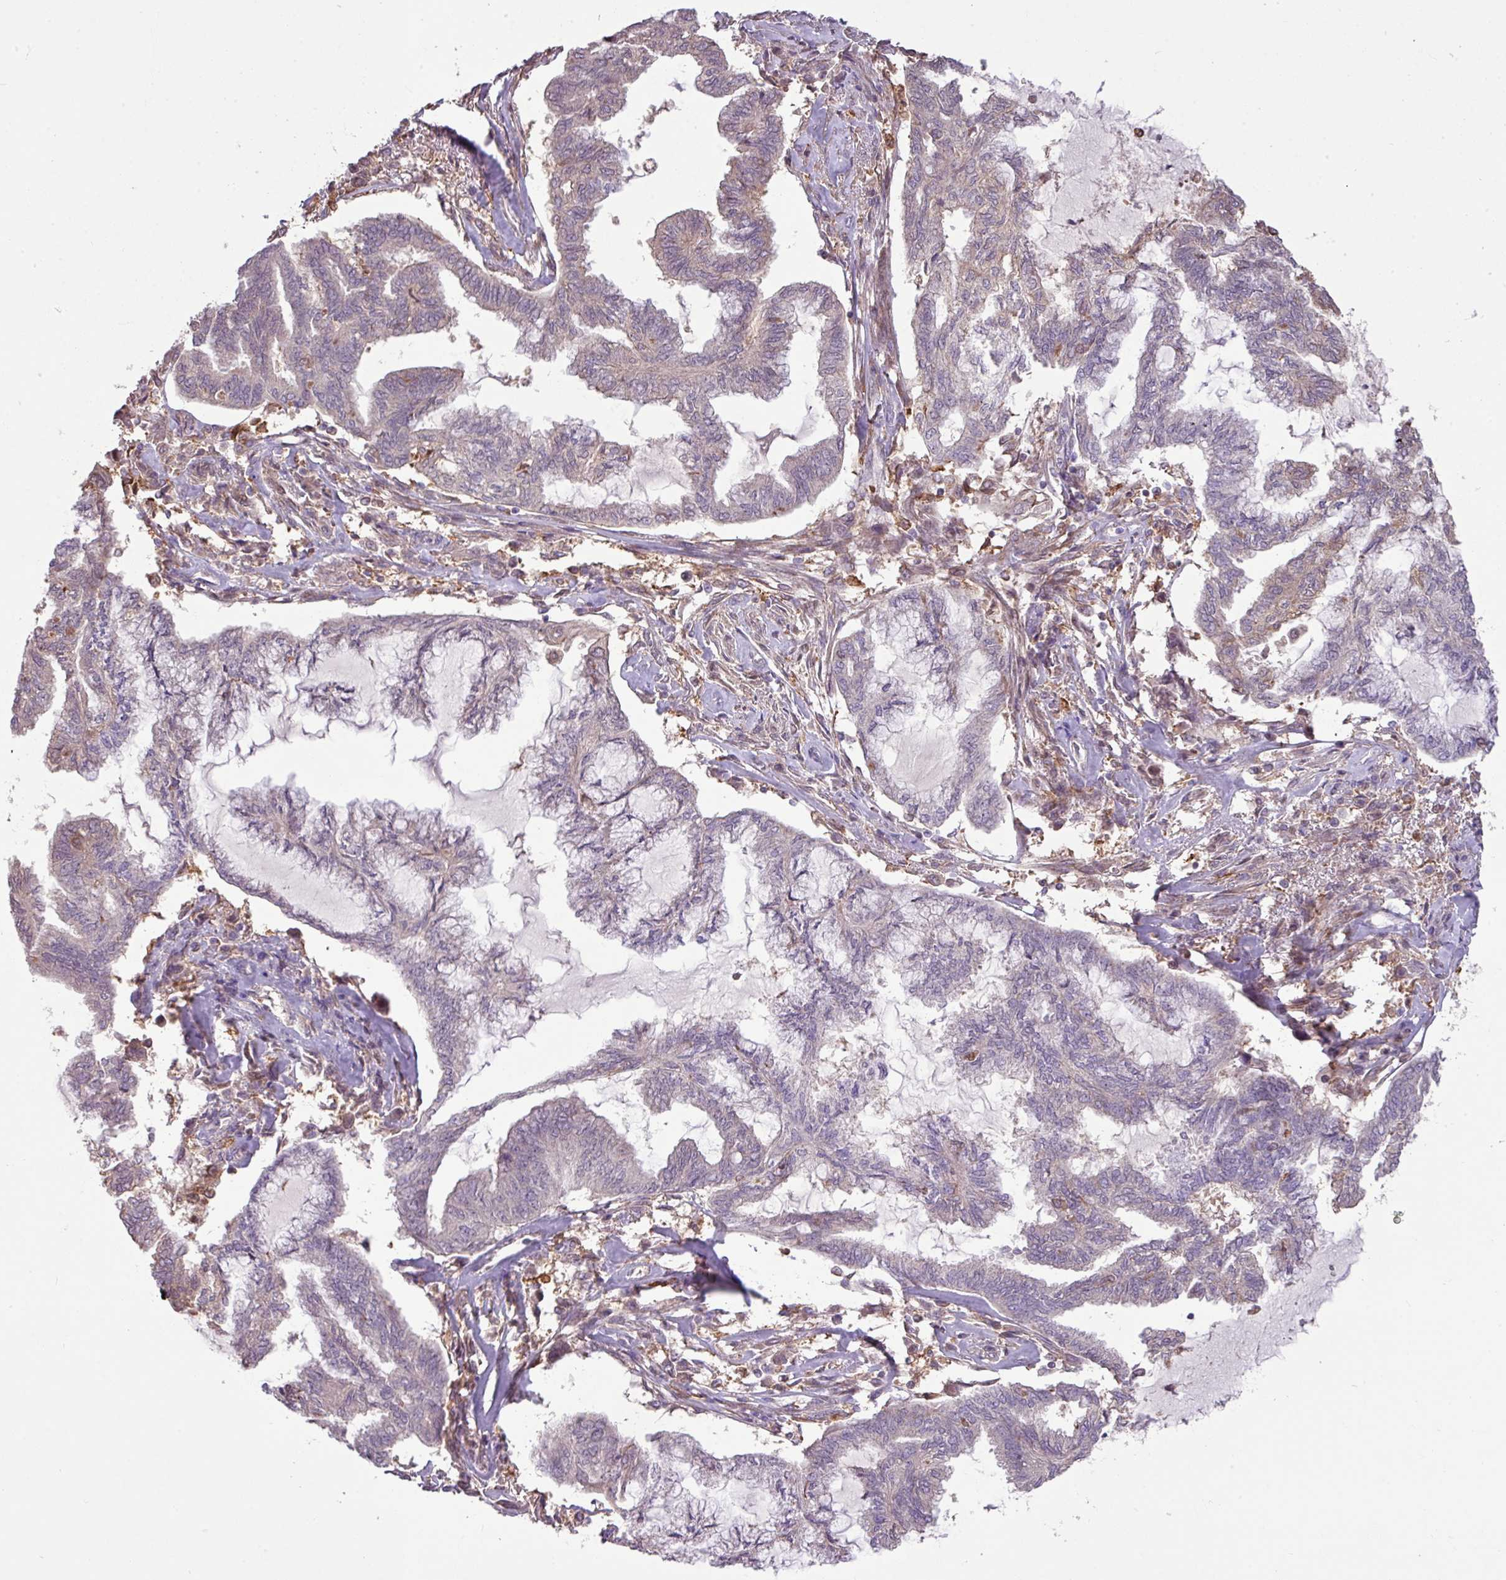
{"staining": {"intensity": "weak", "quantity": "<25%", "location": "cytoplasmic/membranous"}, "tissue": "endometrial cancer", "cell_type": "Tumor cells", "image_type": "cancer", "snomed": [{"axis": "morphology", "description": "Adenocarcinoma, NOS"}, {"axis": "topography", "description": "Endometrium"}], "caption": "A high-resolution photomicrograph shows immunohistochemistry staining of adenocarcinoma (endometrial), which shows no significant positivity in tumor cells.", "gene": "ARHGEF25", "patient": {"sex": "female", "age": 86}}